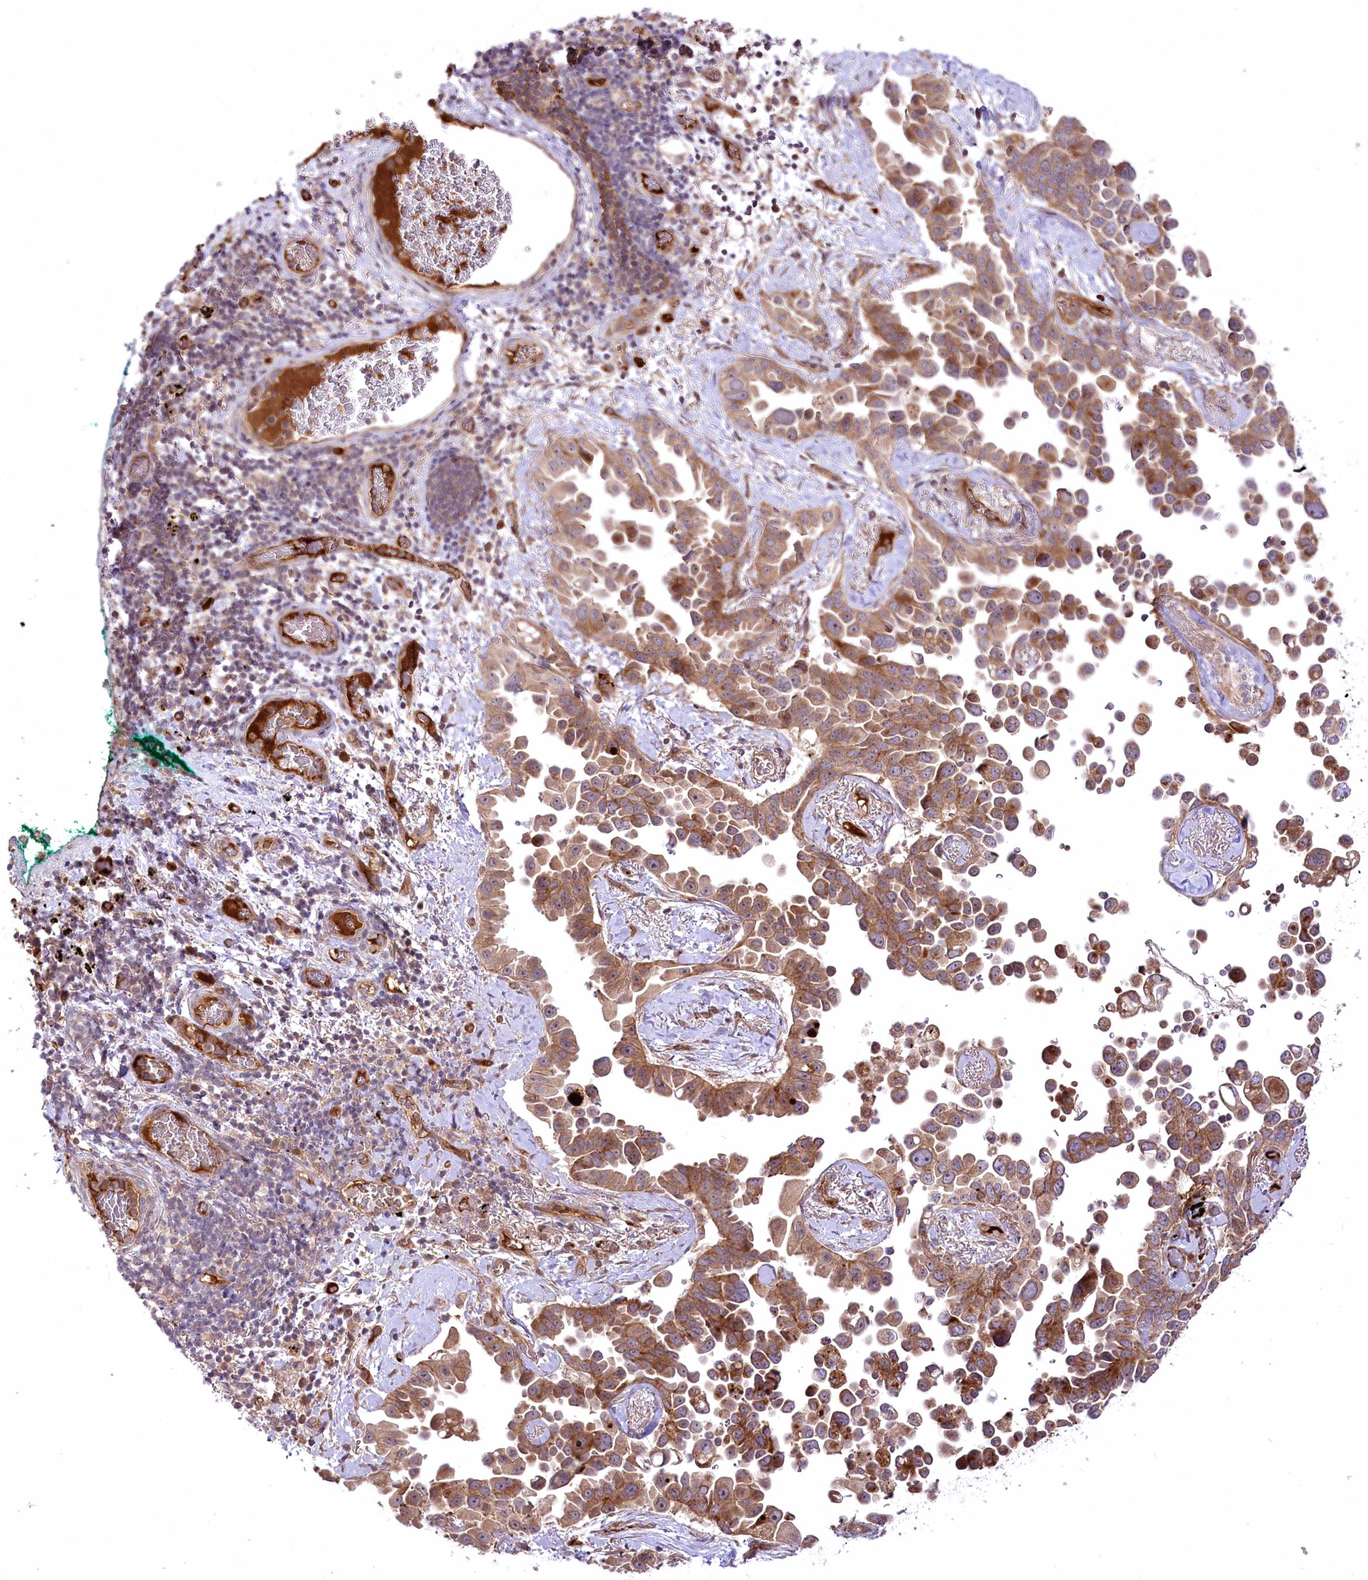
{"staining": {"intensity": "moderate", "quantity": ">75%", "location": "cytoplasmic/membranous"}, "tissue": "lung cancer", "cell_type": "Tumor cells", "image_type": "cancer", "snomed": [{"axis": "morphology", "description": "Adenocarcinoma, NOS"}, {"axis": "topography", "description": "Lung"}], "caption": "Lung cancer (adenocarcinoma) tissue demonstrates moderate cytoplasmic/membranous positivity in about >75% of tumor cells, visualized by immunohistochemistry.", "gene": "PSTK", "patient": {"sex": "female", "age": 67}}